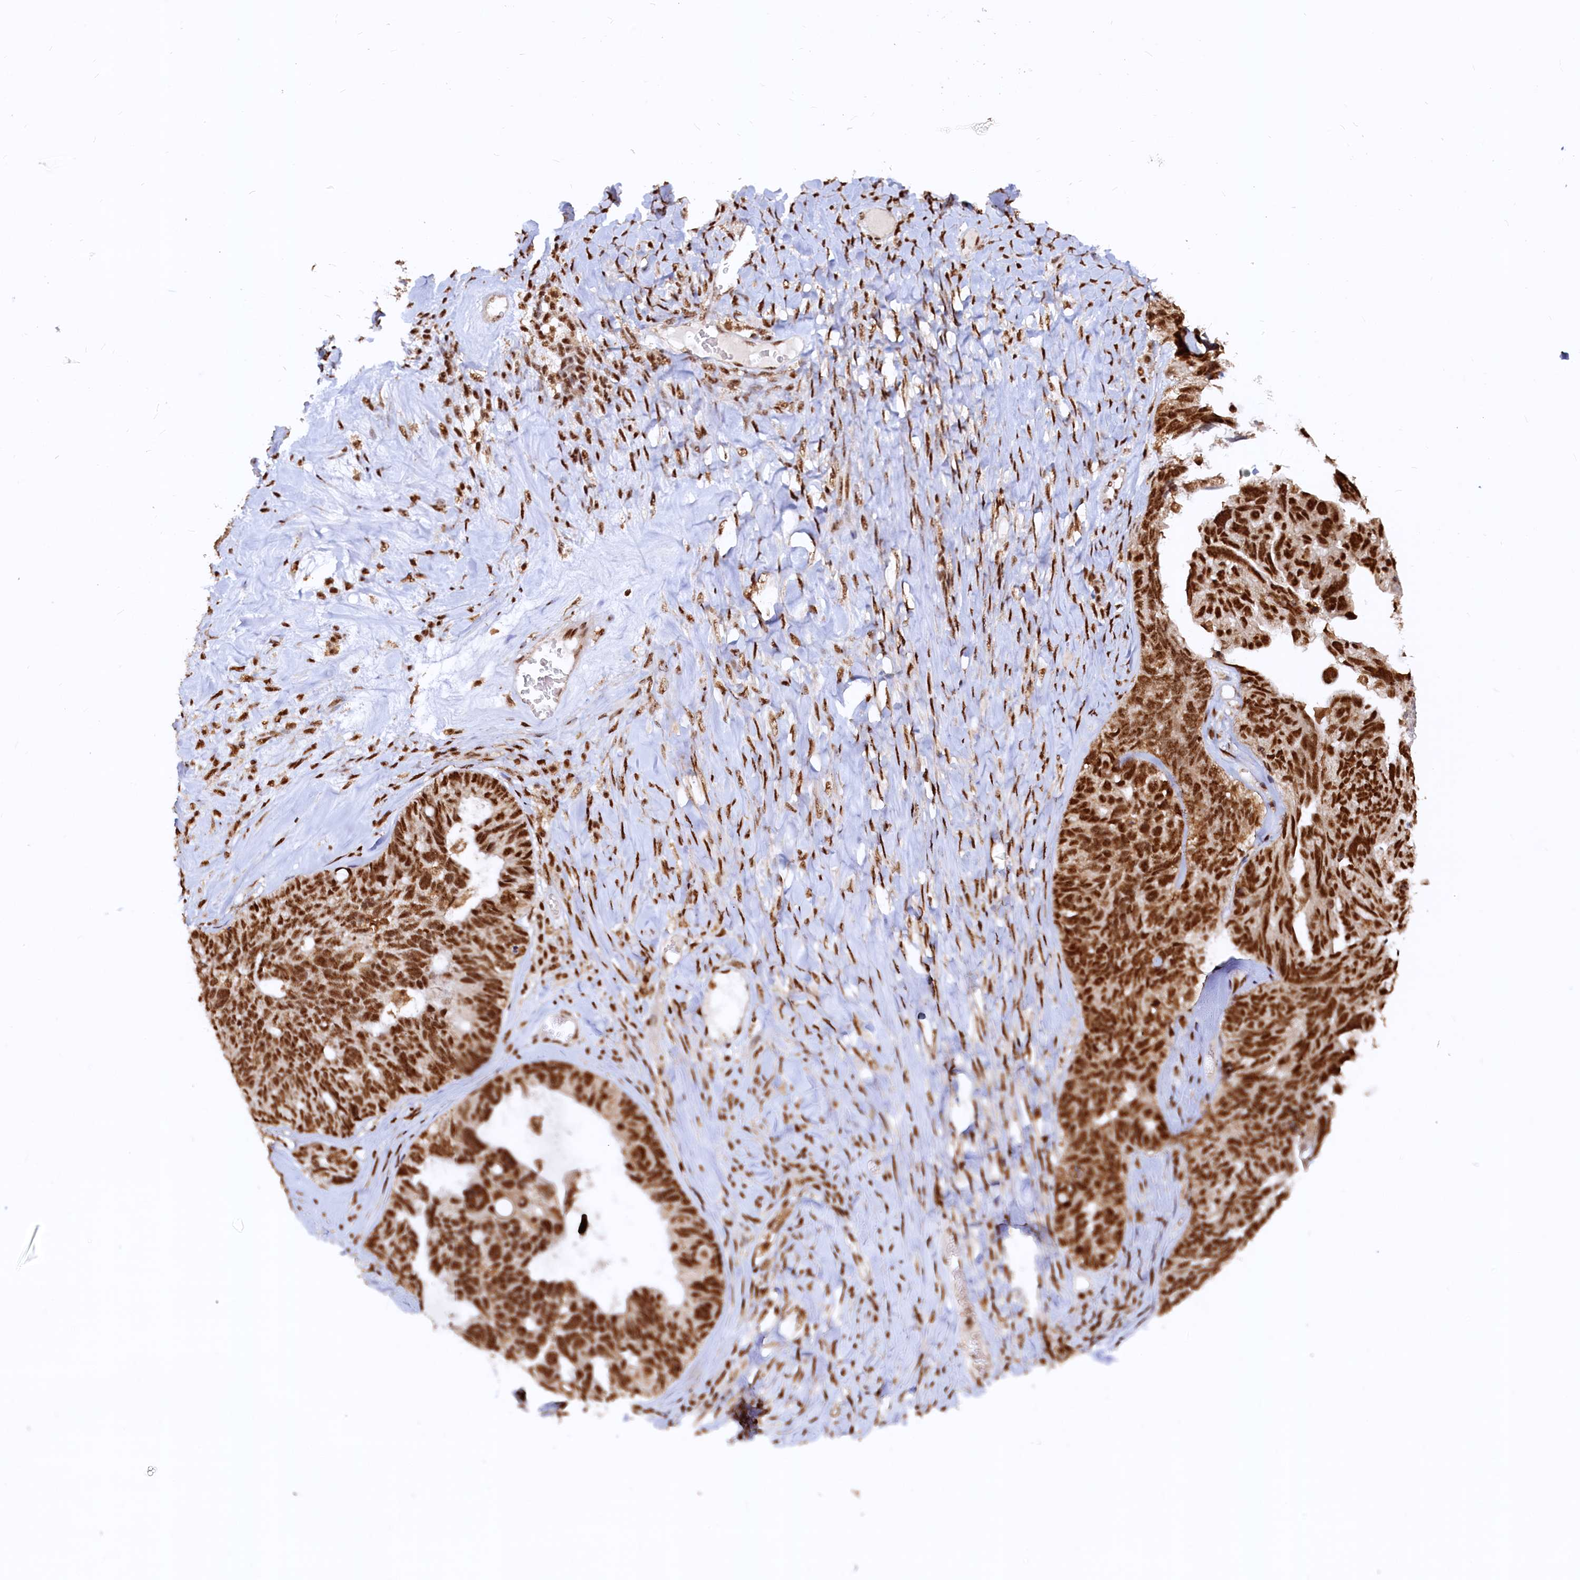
{"staining": {"intensity": "strong", "quantity": ">75%", "location": "nuclear"}, "tissue": "ovarian cancer", "cell_type": "Tumor cells", "image_type": "cancer", "snomed": [{"axis": "morphology", "description": "Cystadenocarcinoma, serous, NOS"}, {"axis": "topography", "description": "Ovary"}], "caption": "Immunohistochemical staining of ovarian cancer shows high levels of strong nuclear positivity in approximately >75% of tumor cells.", "gene": "RSRC2", "patient": {"sex": "female", "age": 79}}